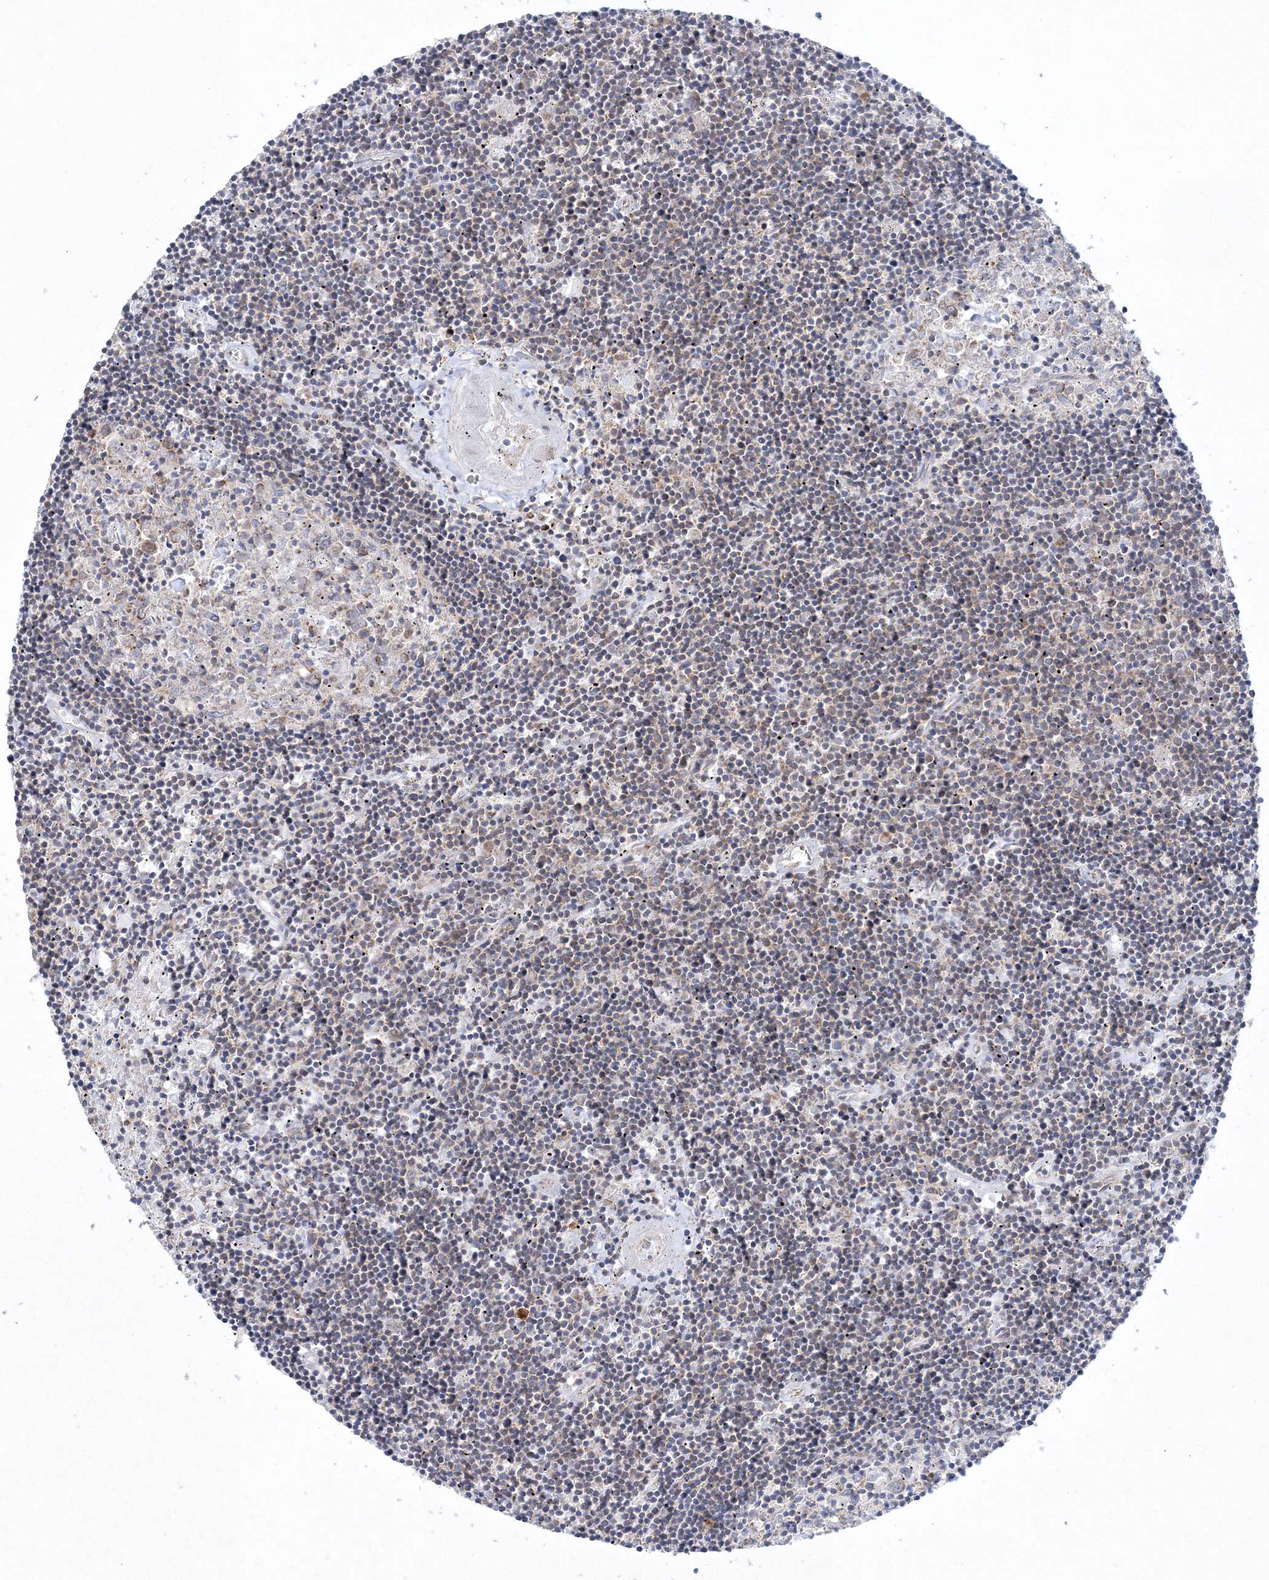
{"staining": {"intensity": "negative", "quantity": "none", "location": "none"}, "tissue": "lymphoma", "cell_type": "Tumor cells", "image_type": "cancer", "snomed": [{"axis": "morphology", "description": "Malignant lymphoma, non-Hodgkin's type, Low grade"}, {"axis": "topography", "description": "Spleen"}], "caption": "Immunohistochemistry (IHC) image of neoplastic tissue: malignant lymphoma, non-Hodgkin's type (low-grade) stained with DAB (3,3'-diaminobenzidine) shows no significant protein staining in tumor cells. The staining was performed using DAB to visualize the protein expression in brown, while the nuclei were stained in blue with hematoxylin (Magnification: 20x).", "gene": "SEC23IP", "patient": {"sex": "male", "age": 76}}